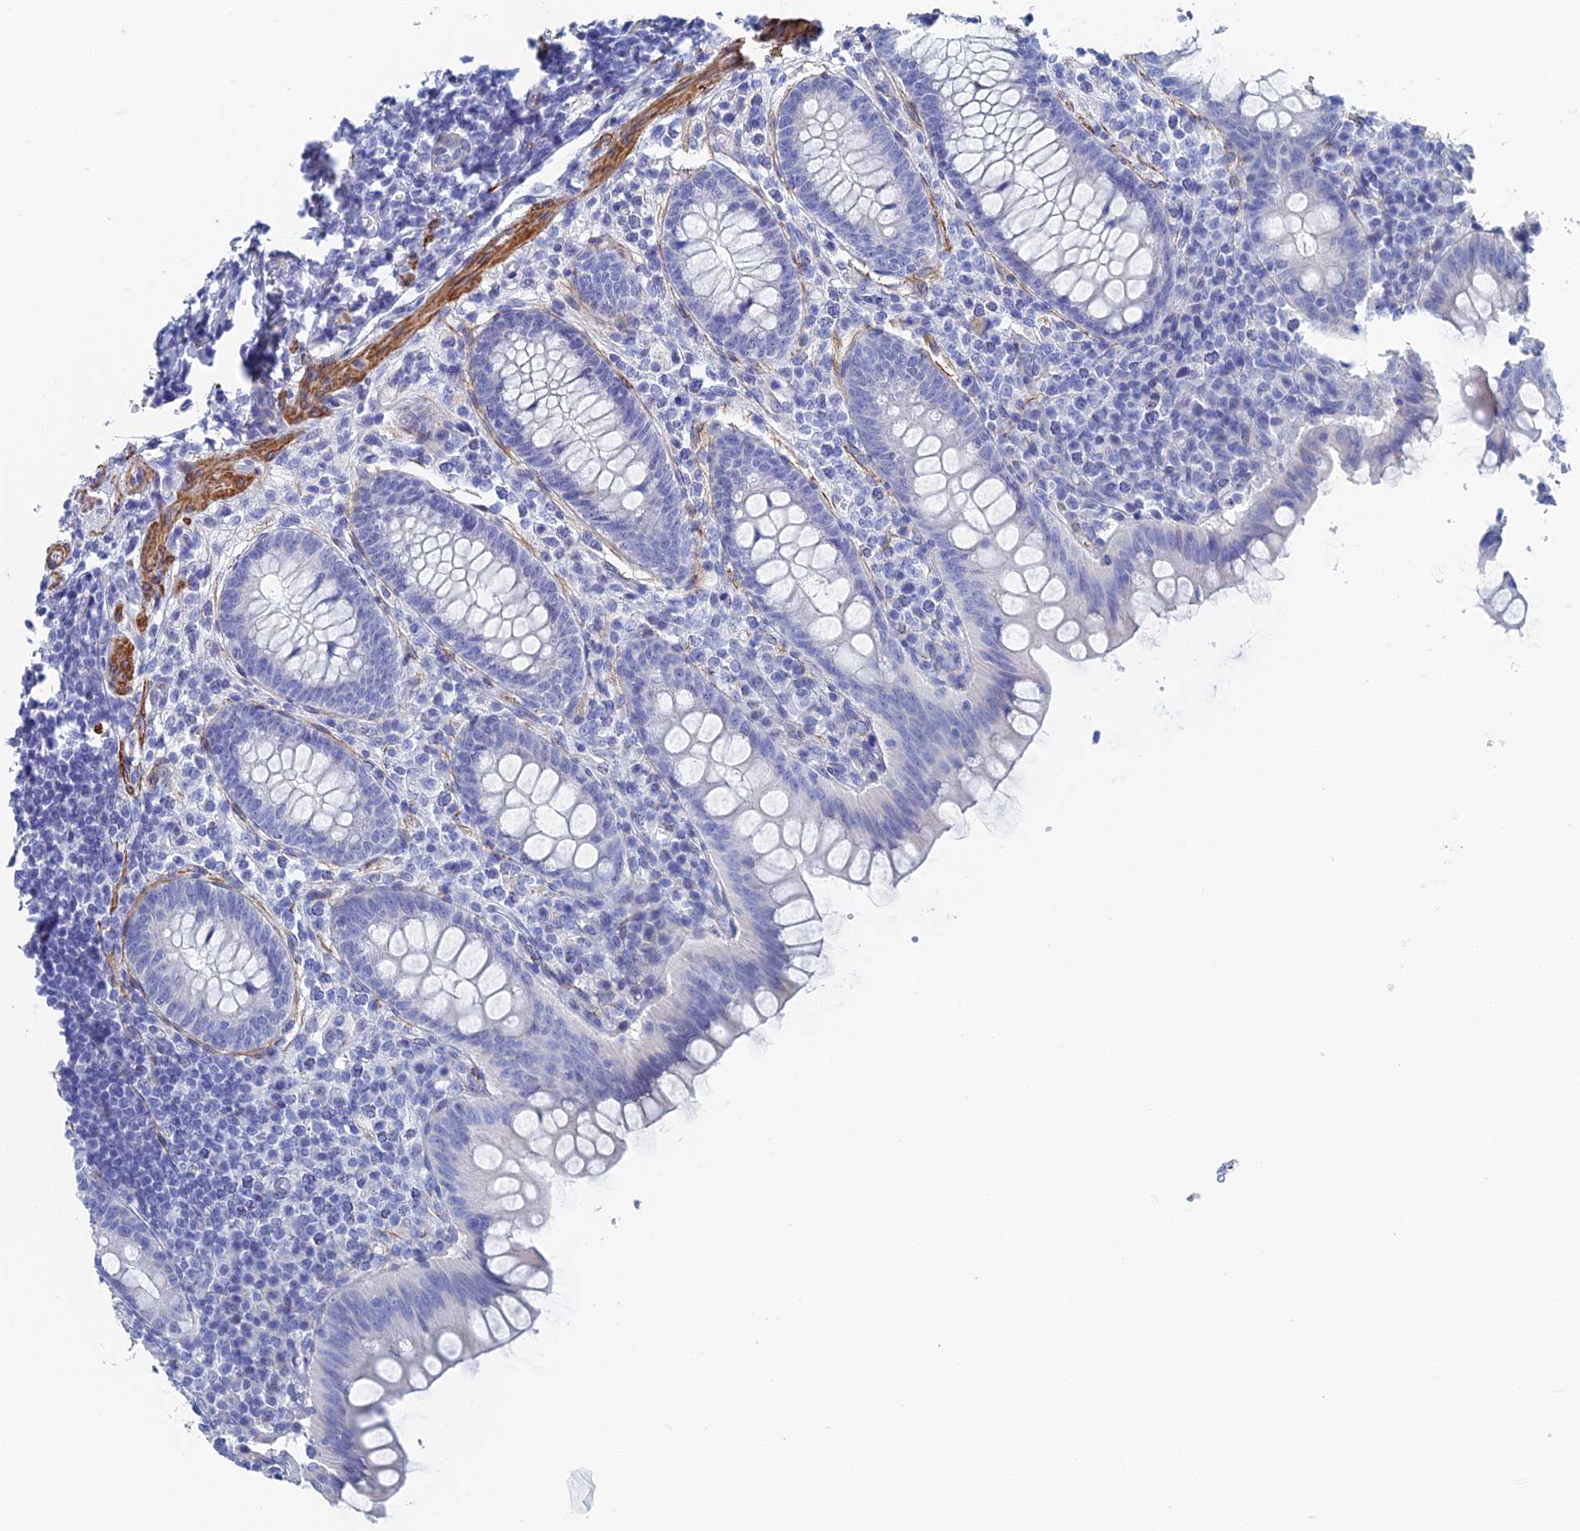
{"staining": {"intensity": "negative", "quantity": "none", "location": "none"}, "tissue": "appendix", "cell_type": "Glandular cells", "image_type": "normal", "snomed": [{"axis": "morphology", "description": "Normal tissue, NOS"}, {"axis": "topography", "description": "Appendix"}], "caption": "The photomicrograph exhibits no staining of glandular cells in unremarkable appendix. The staining was performed using DAB to visualize the protein expression in brown, while the nuclei were stained in blue with hematoxylin (Magnification: 20x).", "gene": "KCNK18", "patient": {"sex": "female", "age": 33}}